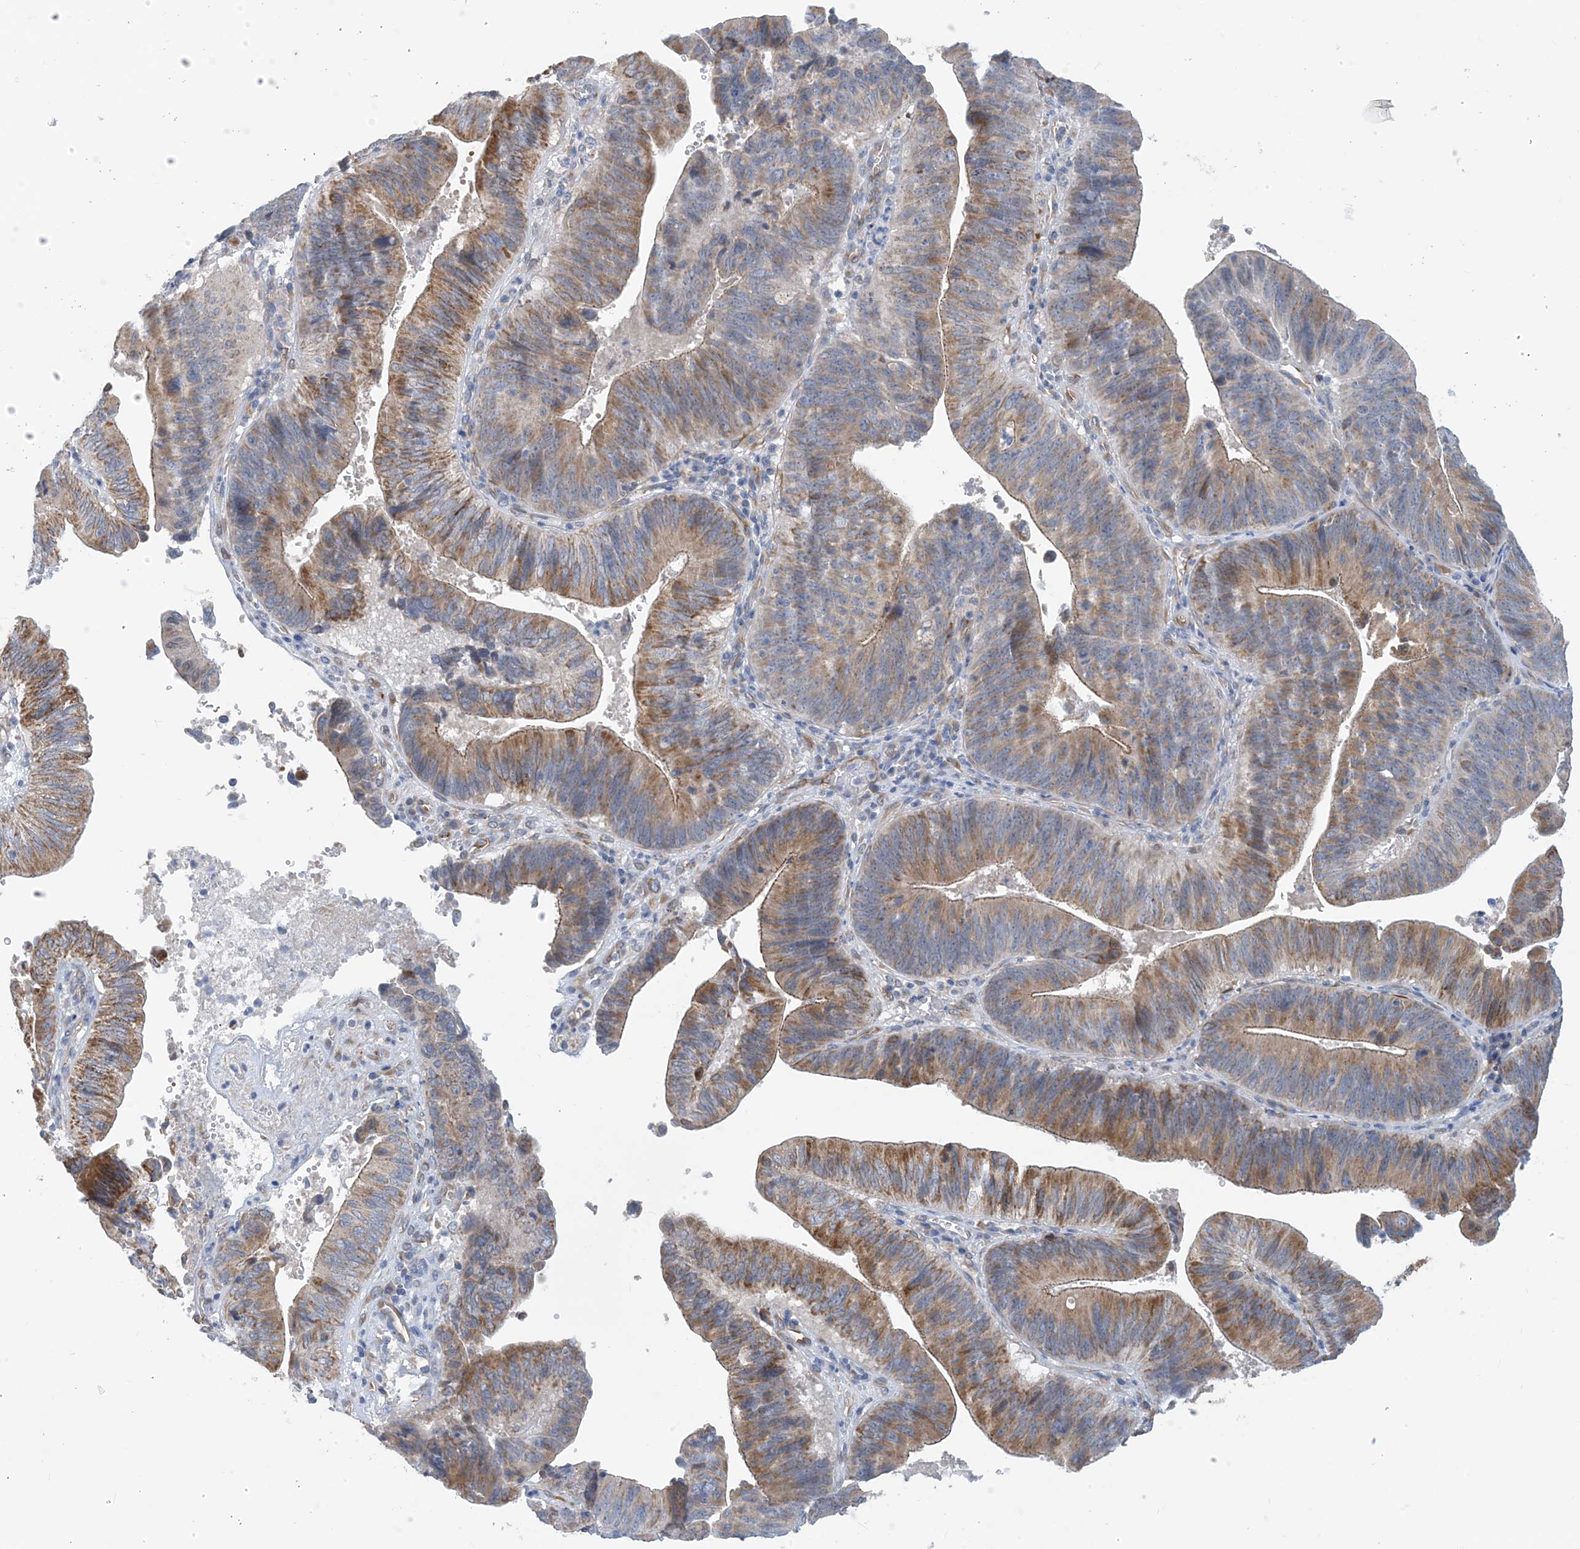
{"staining": {"intensity": "moderate", "quantity": "25%-75%", "location": "cytoplasmic/membranous"}, "tissue": "pancreatic cancer", "cell_type": "Tumor cells", "image_type": "cancer", "snomed": [{"axis": "morphology", "description": "Adenocarcinoma, NOS"}, {"axis": "topography", "description": "Pancreas"}], "caption": "The histopathology image demonstrates a brown stain indicating the presence of a protein in the cytoplasmic/membranous of tumor cells in adenocarcinoma (pancreatic).", "gene": "EIF2A", "patient": {"sex": "male", "age": 63}}